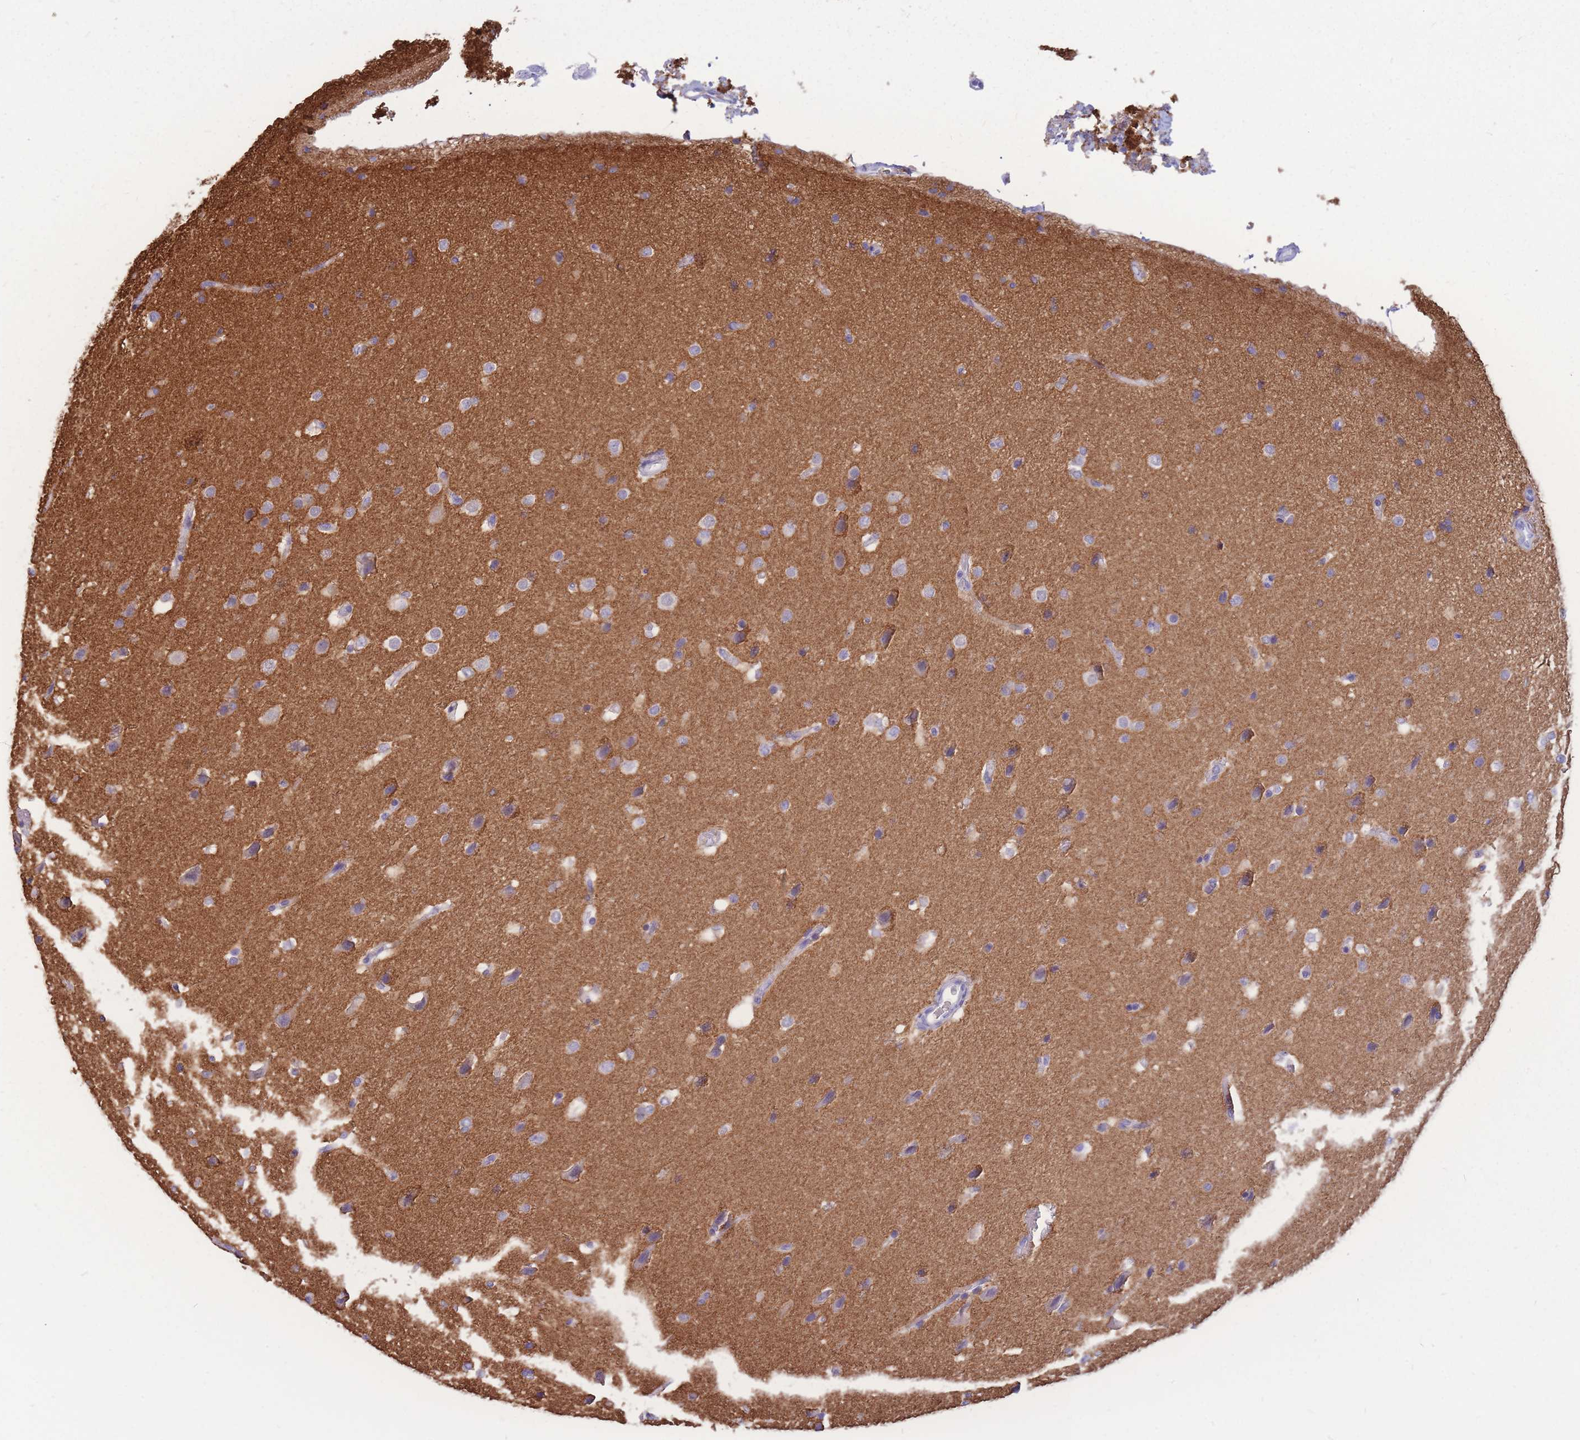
{"staining": {"intensity": "negative", "quantity": "none", "location": "none"}, "tissue": "glioma", "cell_type": "Tumor cells", "image_type": "cancer", "snomed": [{"axis": "morphology", "description": "Glioma, malignant, Low grade"}, {"axis": "topography", "description": "Brain"}], "caption": "IHC photomicrograph of malignant glioma (low-grade) stained for a protein (brown), which exhibits no staining in tumor cells.", "gene": "ADD2", "patient": {"sex": "female", "age": 37}}